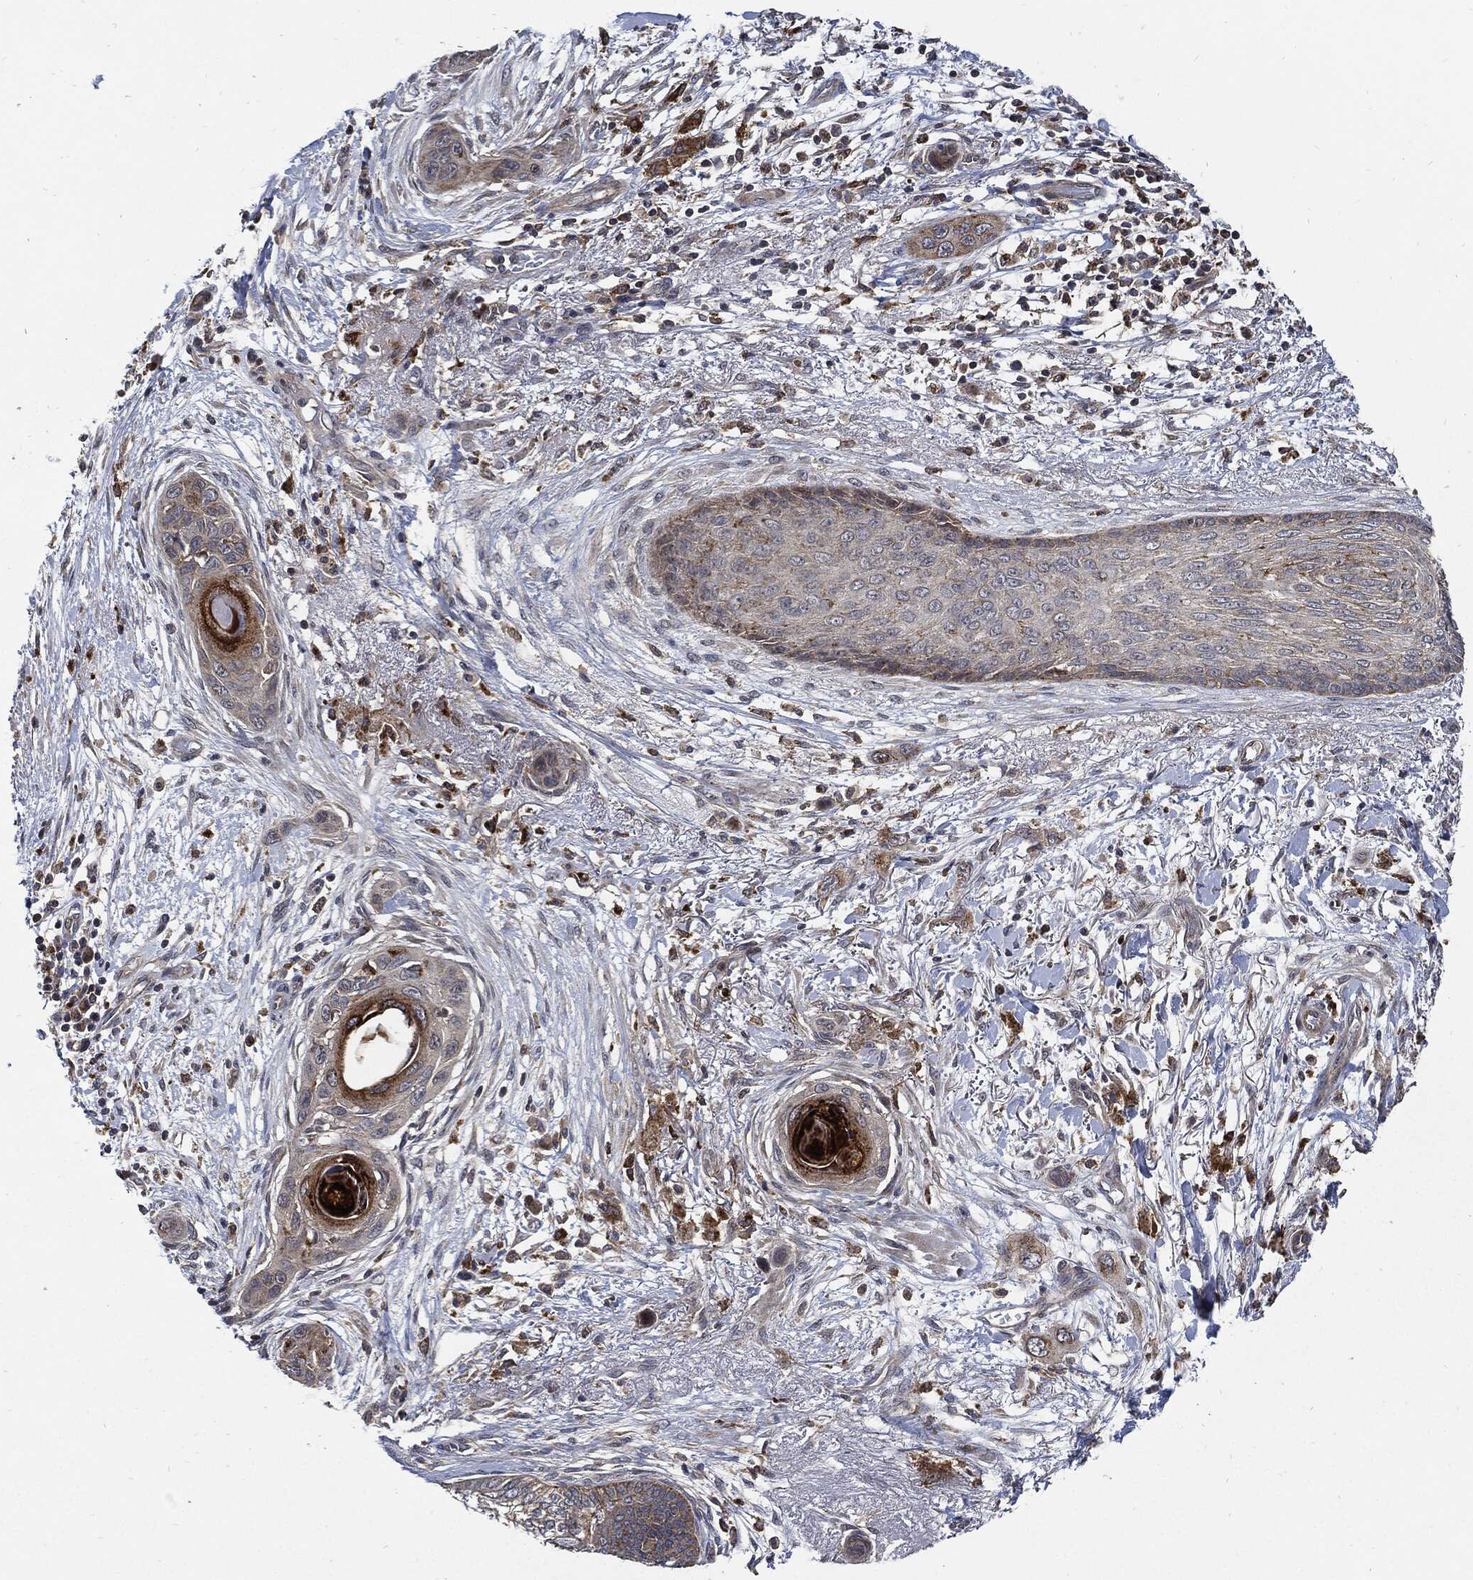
{"staining": {"intensity": "weak", "quantity": "<25%", "location": "cytoplasmic/membranous"}, "tissue": "skin cancer", "cell_type": "Tumor cells", "image_type": "cancer", "snomed": [{"axis": "morphology", "description": "Squamous cell carcinoma, NOS"}, {"axis": "topography", "description": "Skin"}], "caption": "Immunohistochemistry (IHC) of squamous cell carcinoma (skin) shows no positivity in tumor cells.", "gene": "SLC31A2", "patient": {"sex": "male", "age": 79}}